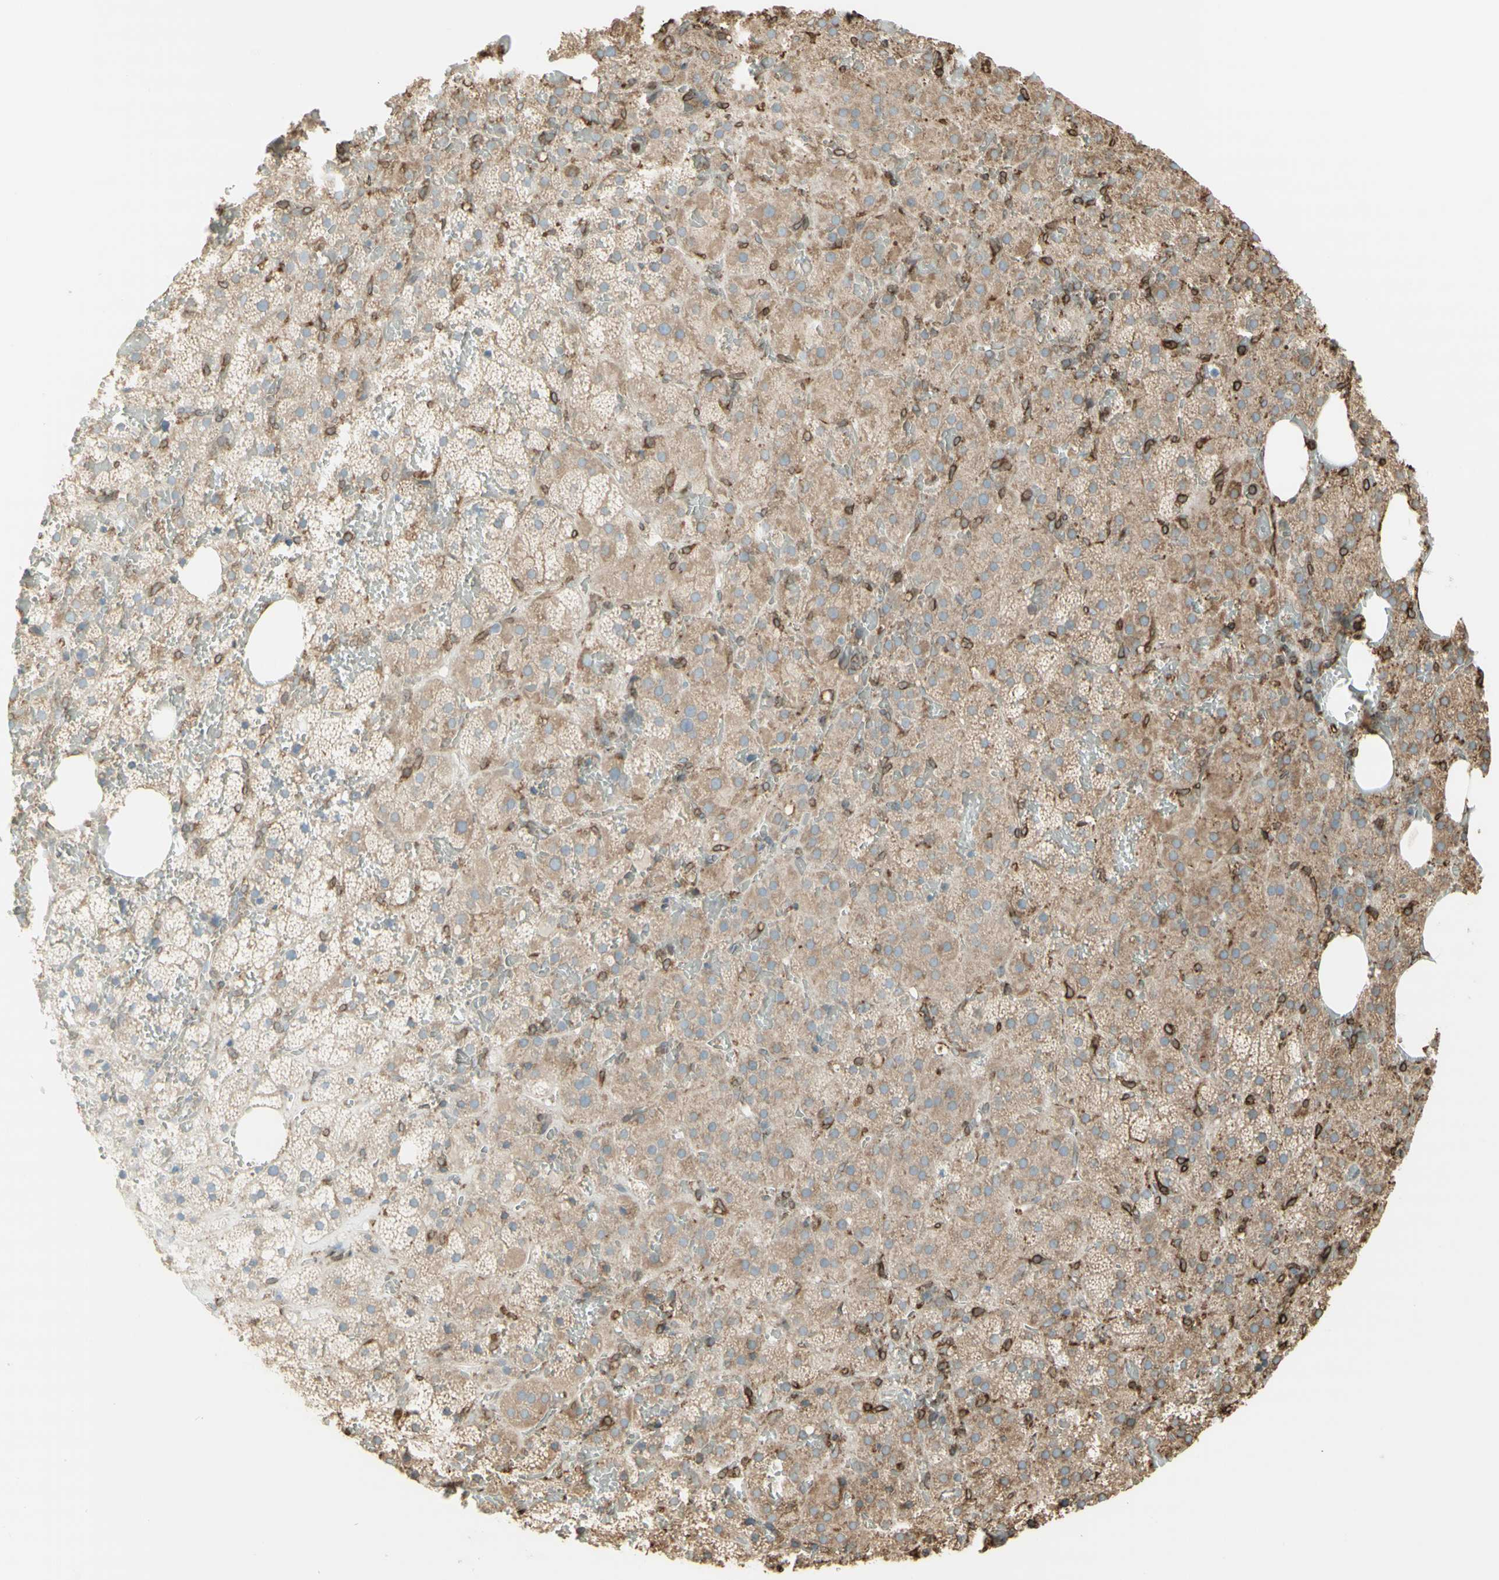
{"staining": {"intensity": "weak", "quantity": ">75%", "location": "cytoplasmic/membranous"}, "tissue": "adrenal gland", "cell_type": "Glandular cells", "image_type": "normal", "snomed": [{"axis": "morphology", "description": "Normal tissue, NOS"}, {"axis": "topography", "description": "Adrenal gland"}], "caption": "Adrenal gland stained for a protein exhibits weak cytoplasmic/membranous positivity in glandular cells. (DAB (3,3'-diaminobenzidine) IHC with brightfield microscopy, high magnification).", "gene": "CANX", "patient": {"sex": "female", "age": 59}}